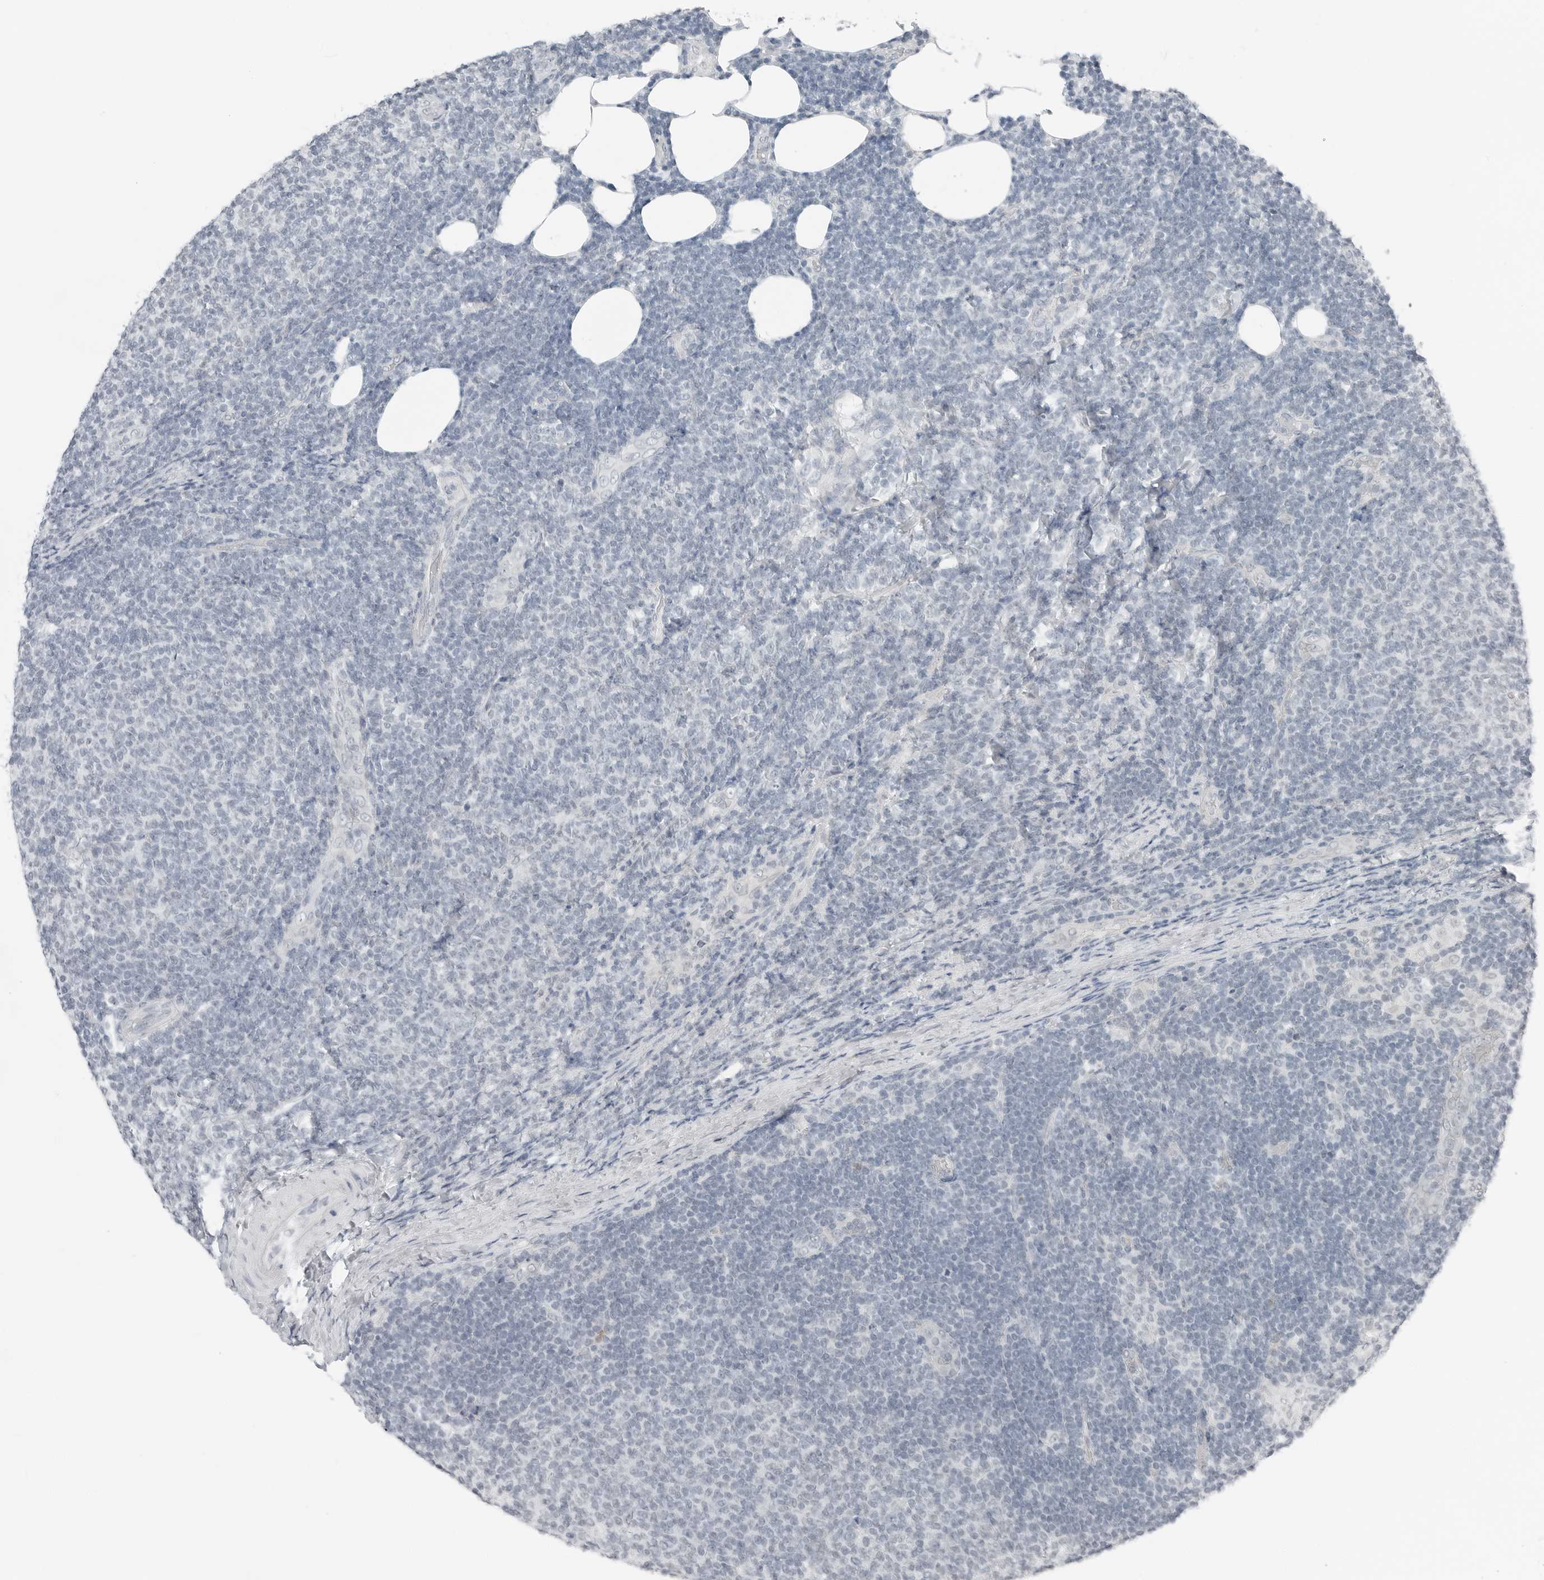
{"staining": {"intensity": "negative", "quantity": "none", "location": "none"}, "tissue": "lymphoma", "cell_type": "Tumor cells", "image_type": "cancer", "snomed": [{"axis": "morphology", "description": "Malignant lymphoma, non-Hodgkin's type, Low grade"}, {"axis": "topography", "description": "Lymph node"}], "caption": "The image reveals no staining of tumor cells in low-grade malignant lymphoma, non-Hodgkin's type.", "gene": "XIRP1", "patient": {"sex": "male", "age": 66}}